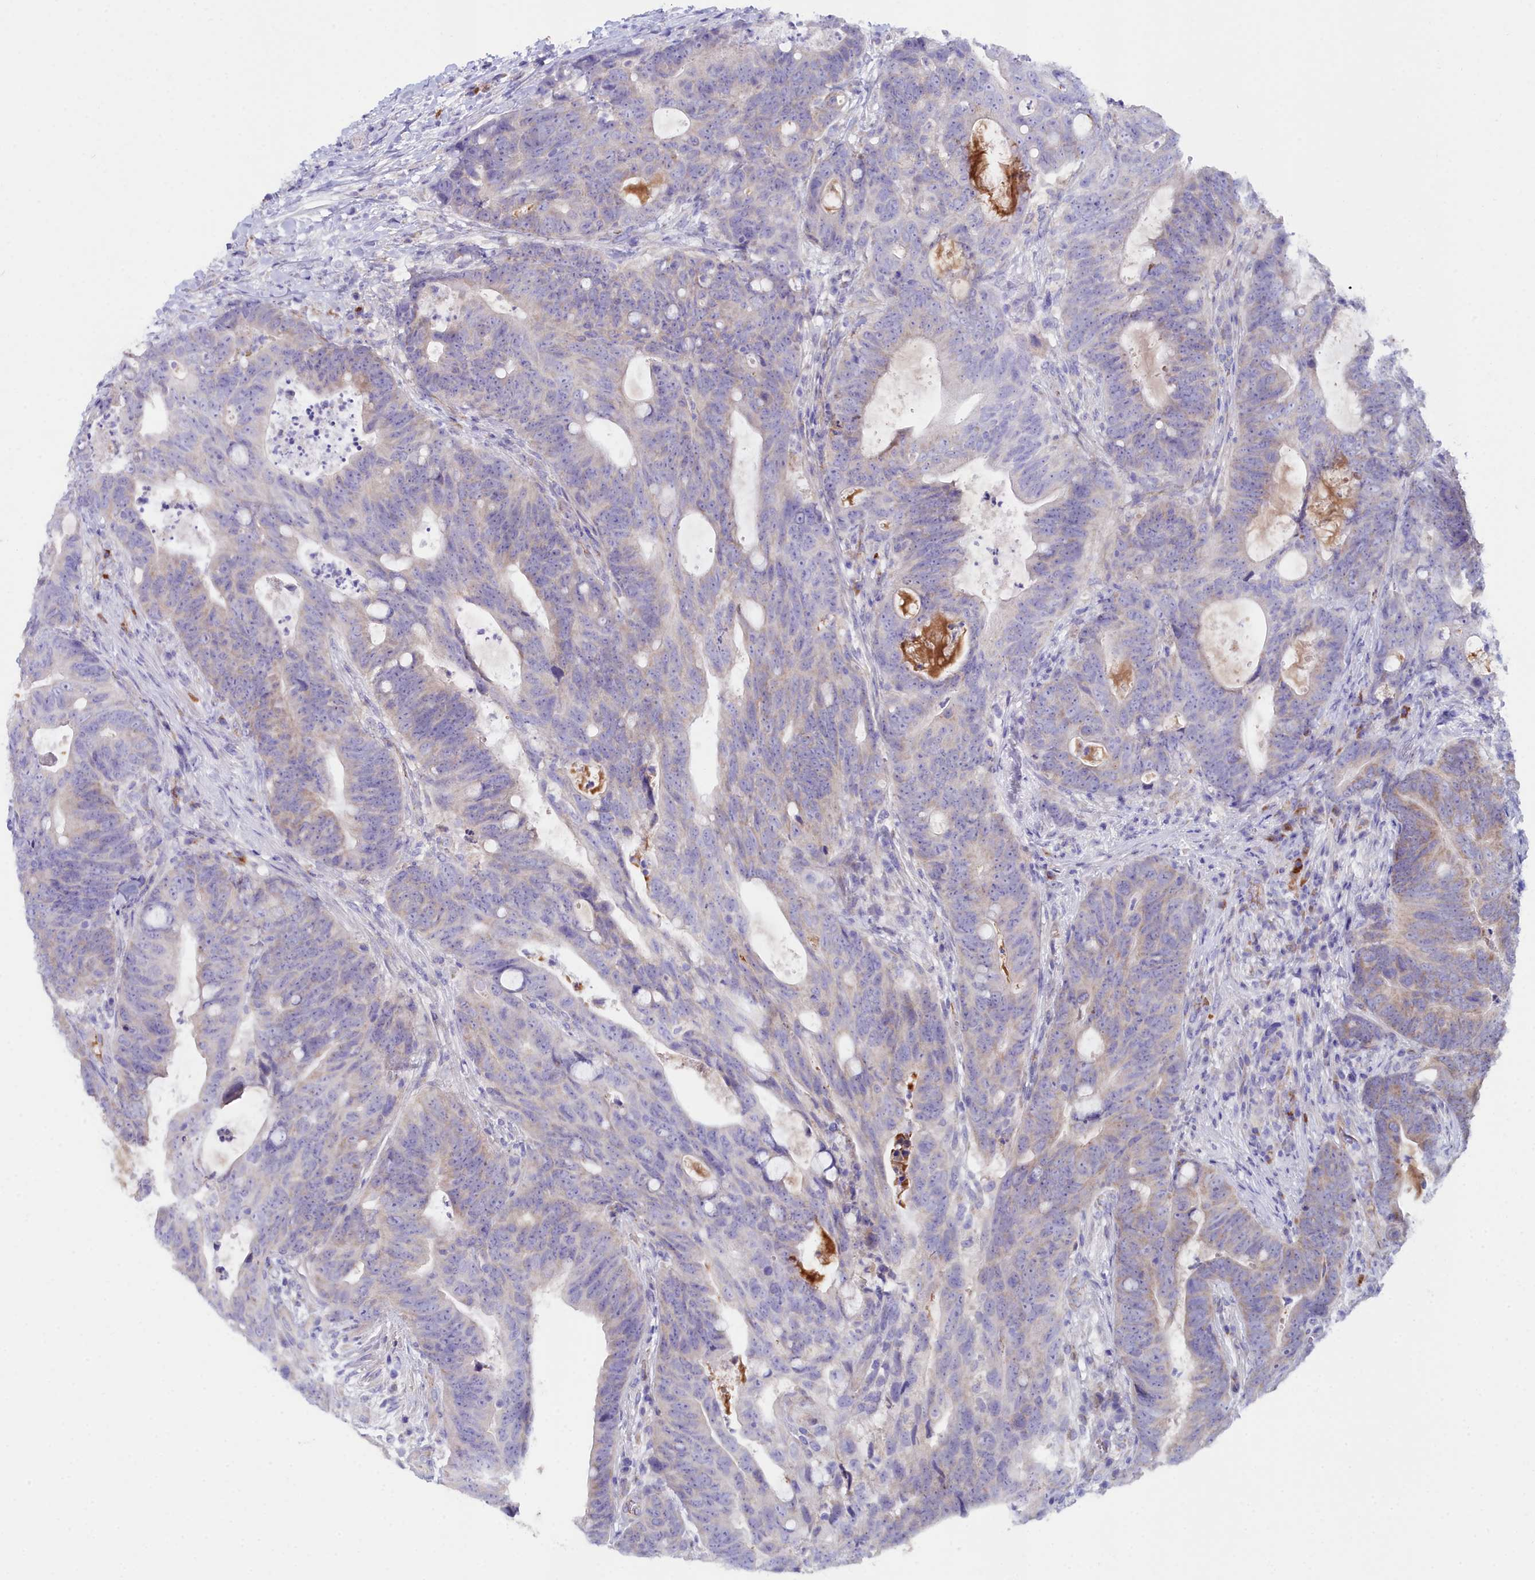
{"staining": {"intensity": "weak", "quantity": "<25%", "location": "cytoplasmic/membranous"}, "tissue": "colorectal cancer", "cell_type": "Tumor cells", "image_type": "cancer", "snomed": [{"axis": "morphology", "description": "Adenocarcinoma, NOS"}, {"axis": "topography", "description": "Colon"}], "caption": "A high-resolution image shows immunohistochemistry (IHC) staining of colorectal adenocarcinoma, which displays no significant expression in tumor cells.", "gene": "SLC49A3", "patient": {"sex": "female", "age": 82}}